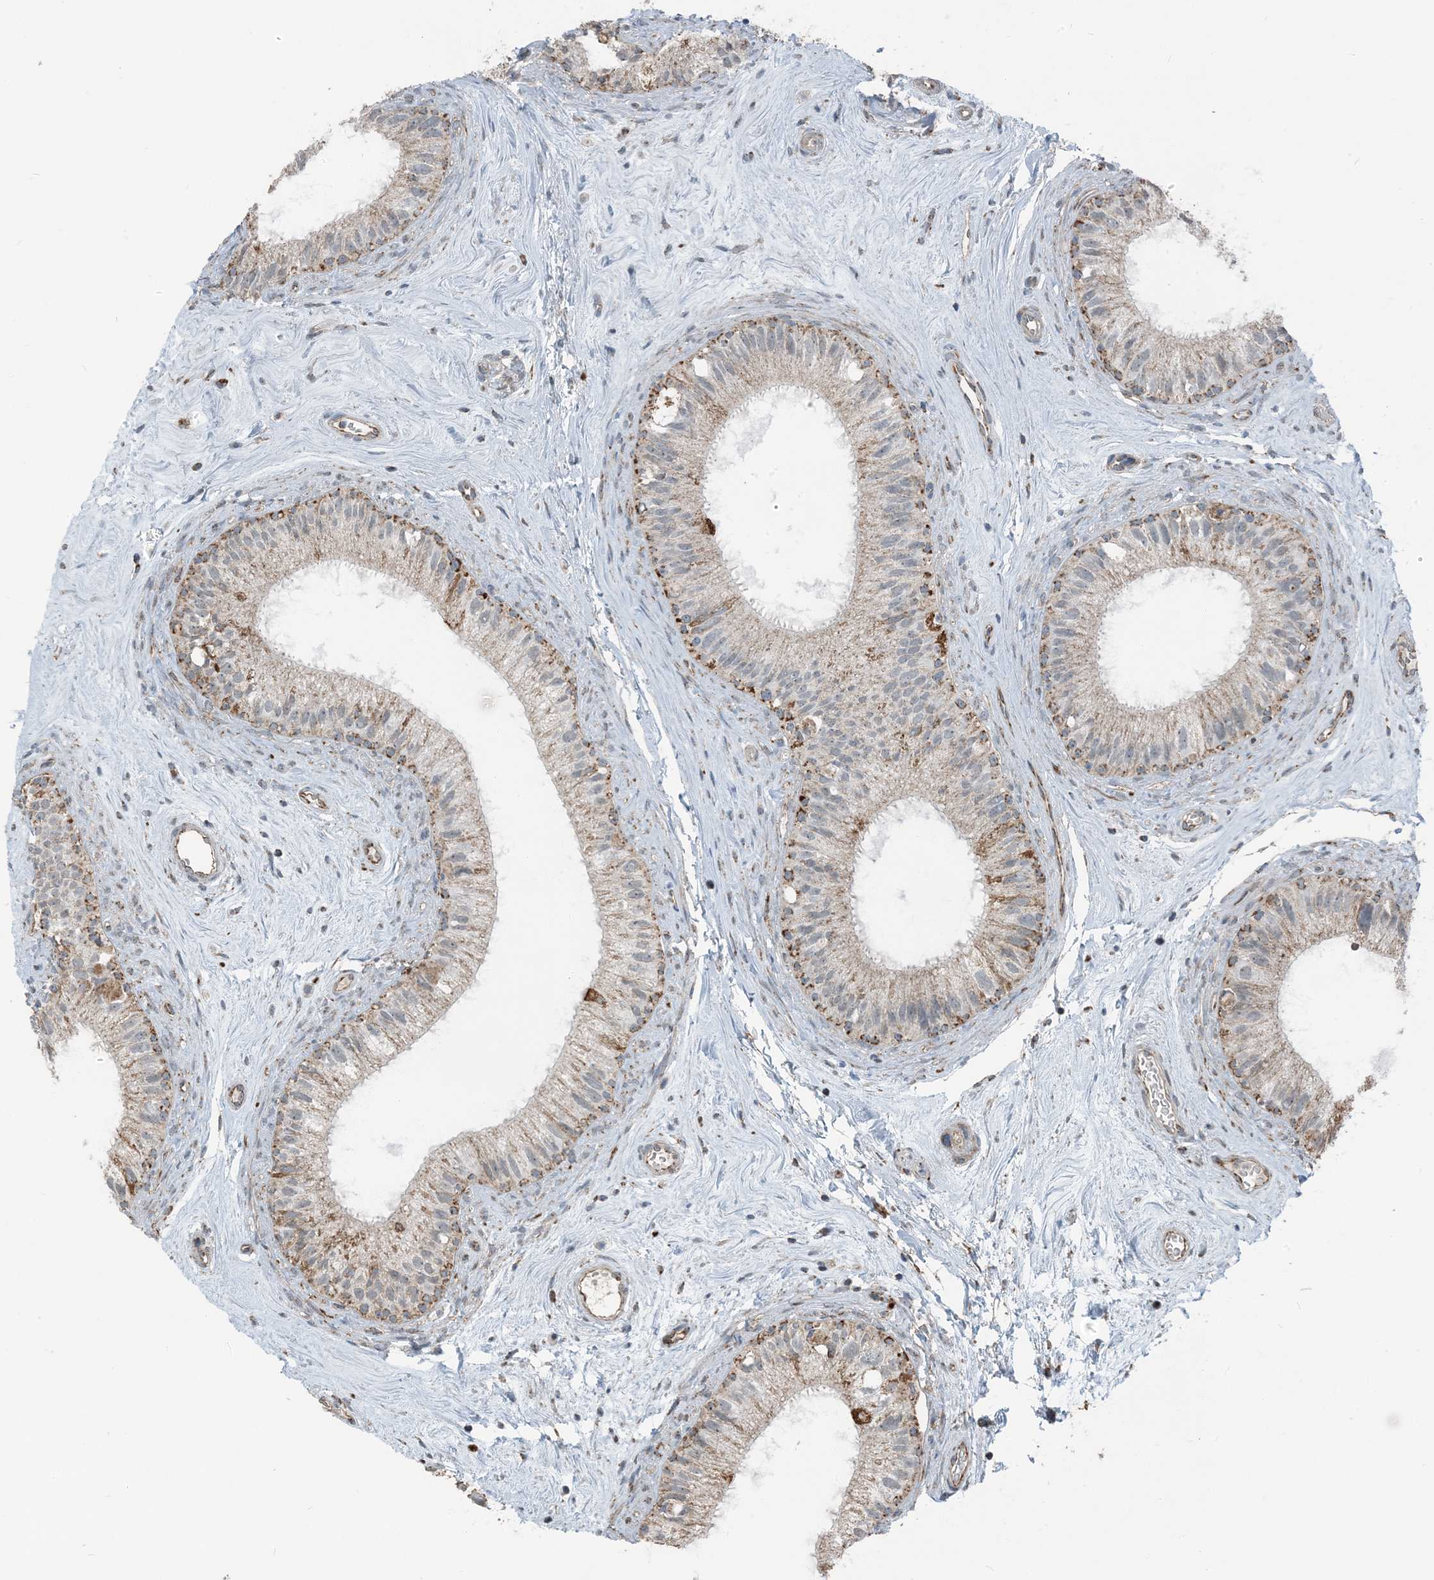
{"staining": {"intensity": "moderate", "quantity": "25%-75%", "location": "cytoplasmic/membranous"}, "tissue": "epididymis", "cell_type": "Glandular cells", "image_type": "normal", "snomed": [{"axis": "morphology", "description": "Normal tissue, NOS"}, {"axis": "topography", "description": "Epididymis"}], "caption": "Protein expression analysis of unremarkable epididymis demonstrates moderate cytoplasmic/membranous positivity in about 25%-75% of glandular cells.", "gene": "PILRB", "patient": {"sex": "male", "age": 71}}